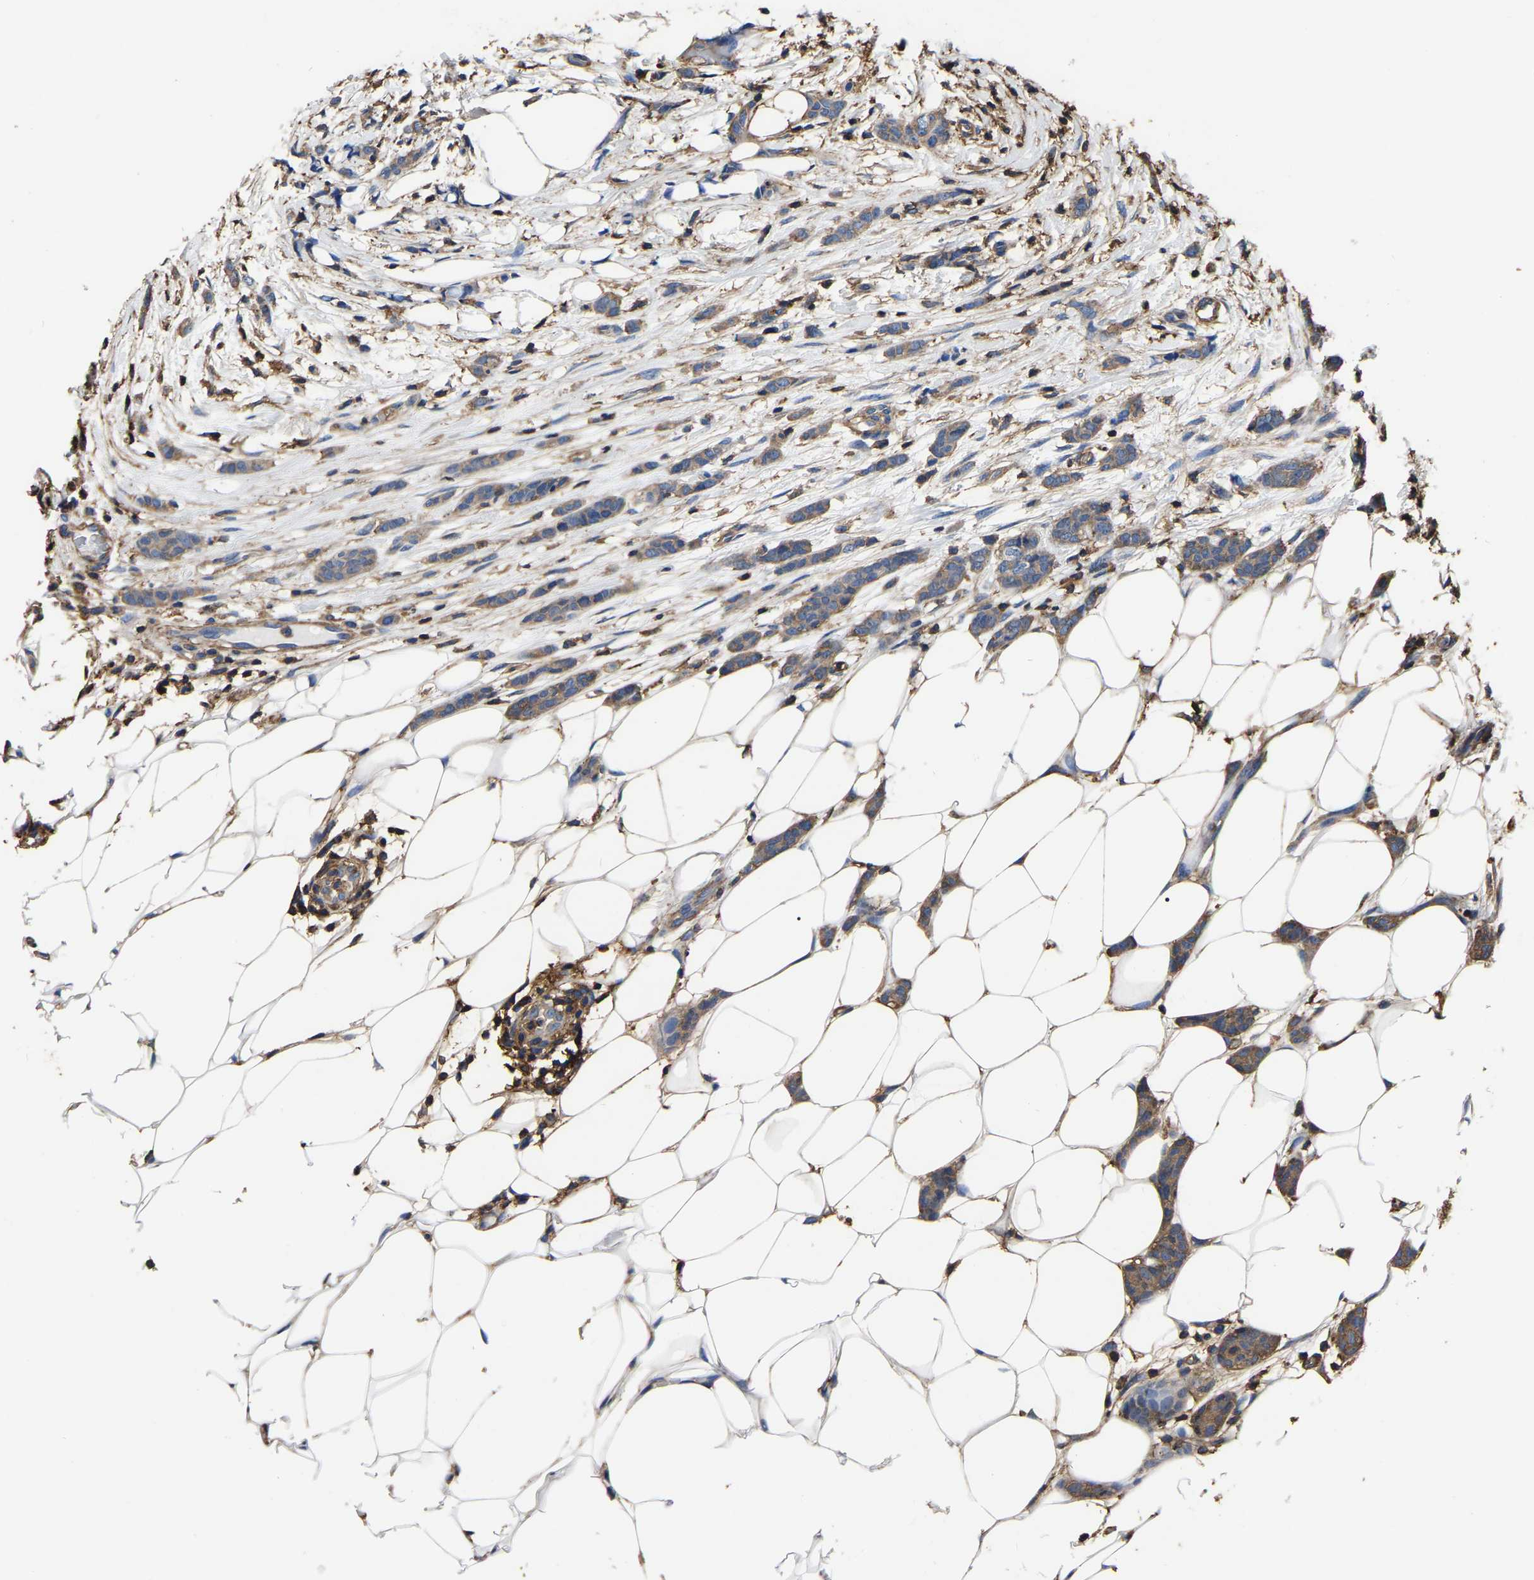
{"staining": {"intensity": "moderate", "quantity": ">75%", "location": "cytoplasmic/membranous"}, "tissue": "breast cancer", "cell_type": "Tumor cells", "image_type": "cancer", "snomed": [{"axis": "morphology", "description": "Lobular carcinoma"}, {"axis": "topography", "description": "Skin"}, {"axis": "topography", "description": "Breast"}], "caption": "A micrograph of breast cancer stained for a protein displays moderate cytoplasmic/membranous brown staining in tumor cells.", "gene": "ARMT1", "patient": {"sex": "female", "age": 46}}